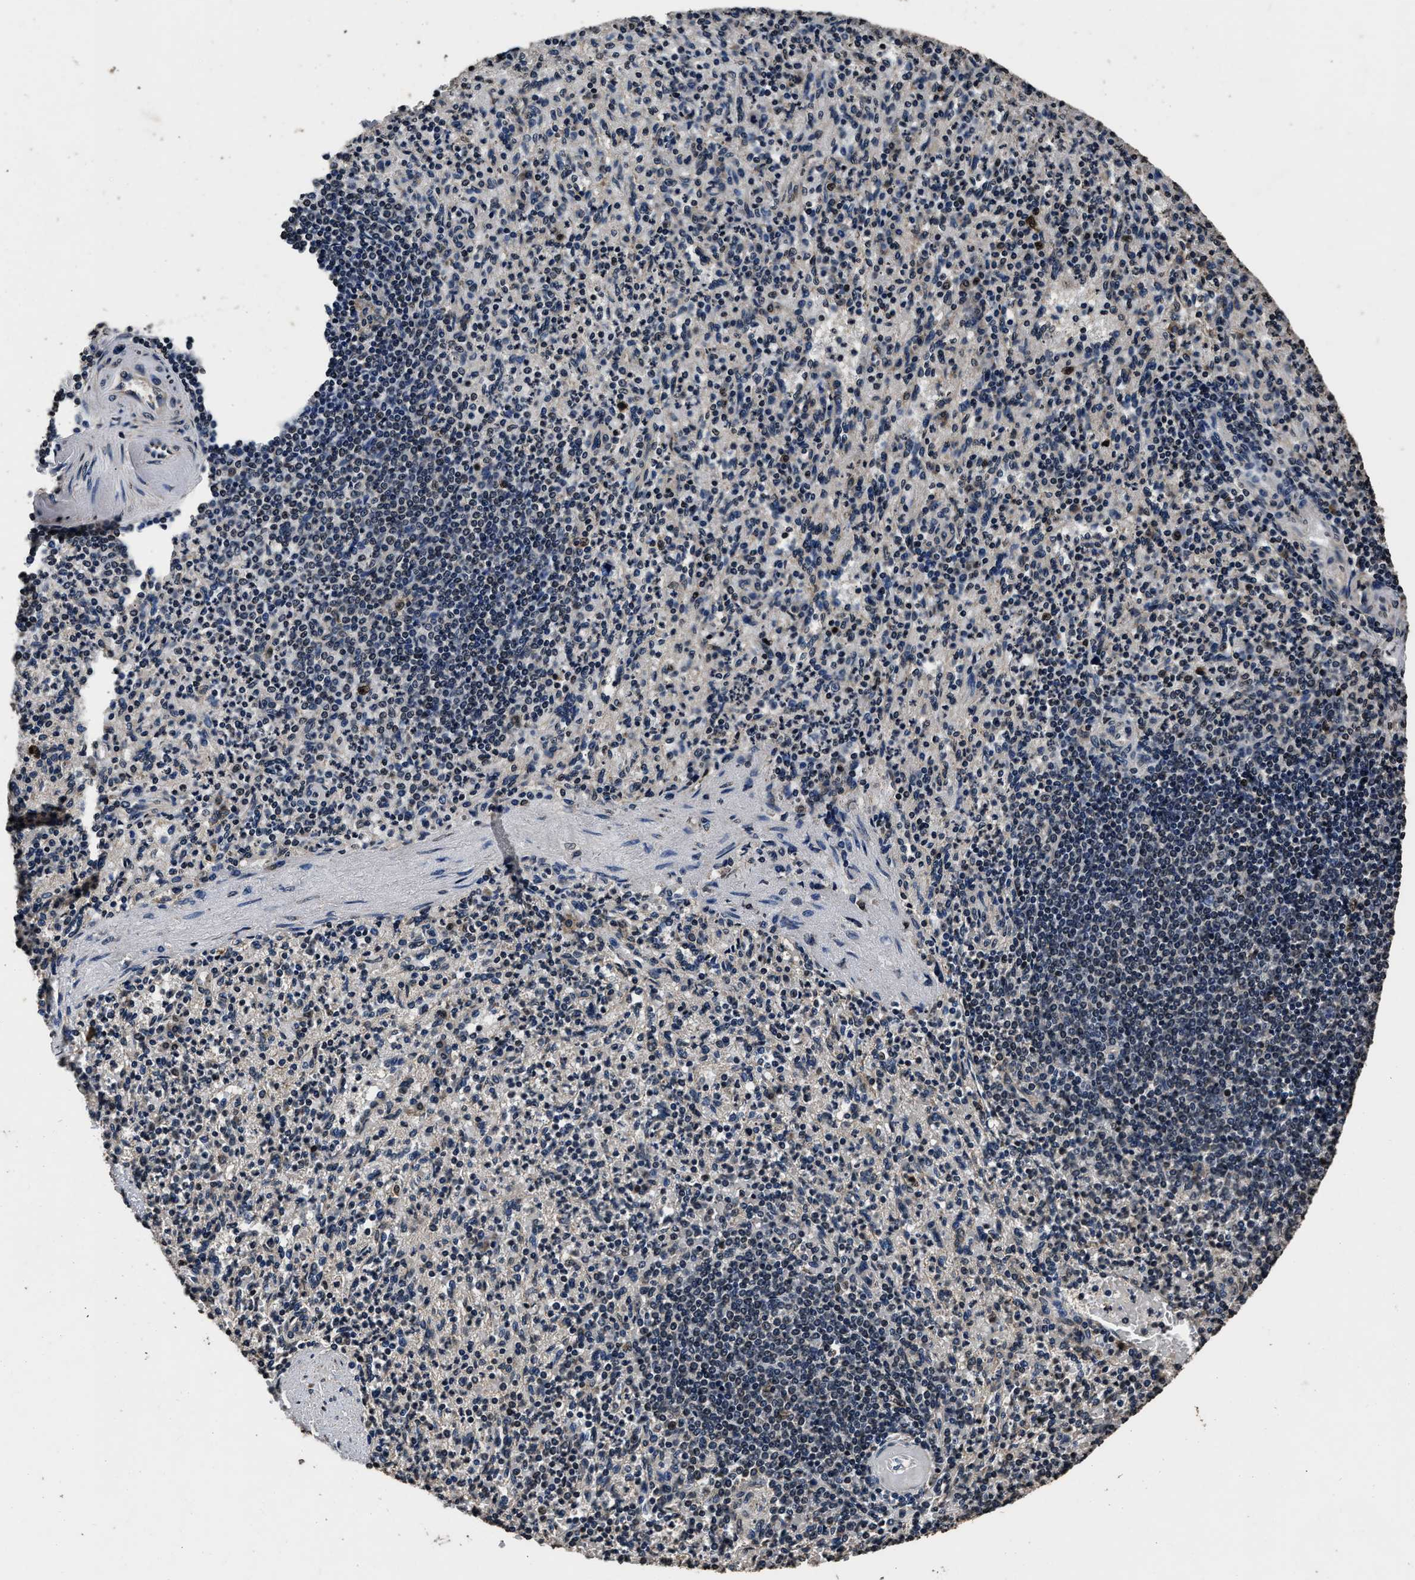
{"staining": {"intensity": "moderate", "quantity": "25%-75%", "location": "nuclear"}, "tissue": "spleen", "cell_type": "Cells in red pulp", "image_type": "normal", "snomed": [{"axis": "morphology", "description": "Normal tissue, NOS"}, {"axis": "topography", "description": "Spleen"}], "caption": "The immunohistochemical stain shows moderate nuclear positivity in cells in red pulp of unremarkable spleen.", "gene": "CSTF1", "patient": {"sex": "female", "age": 74}}